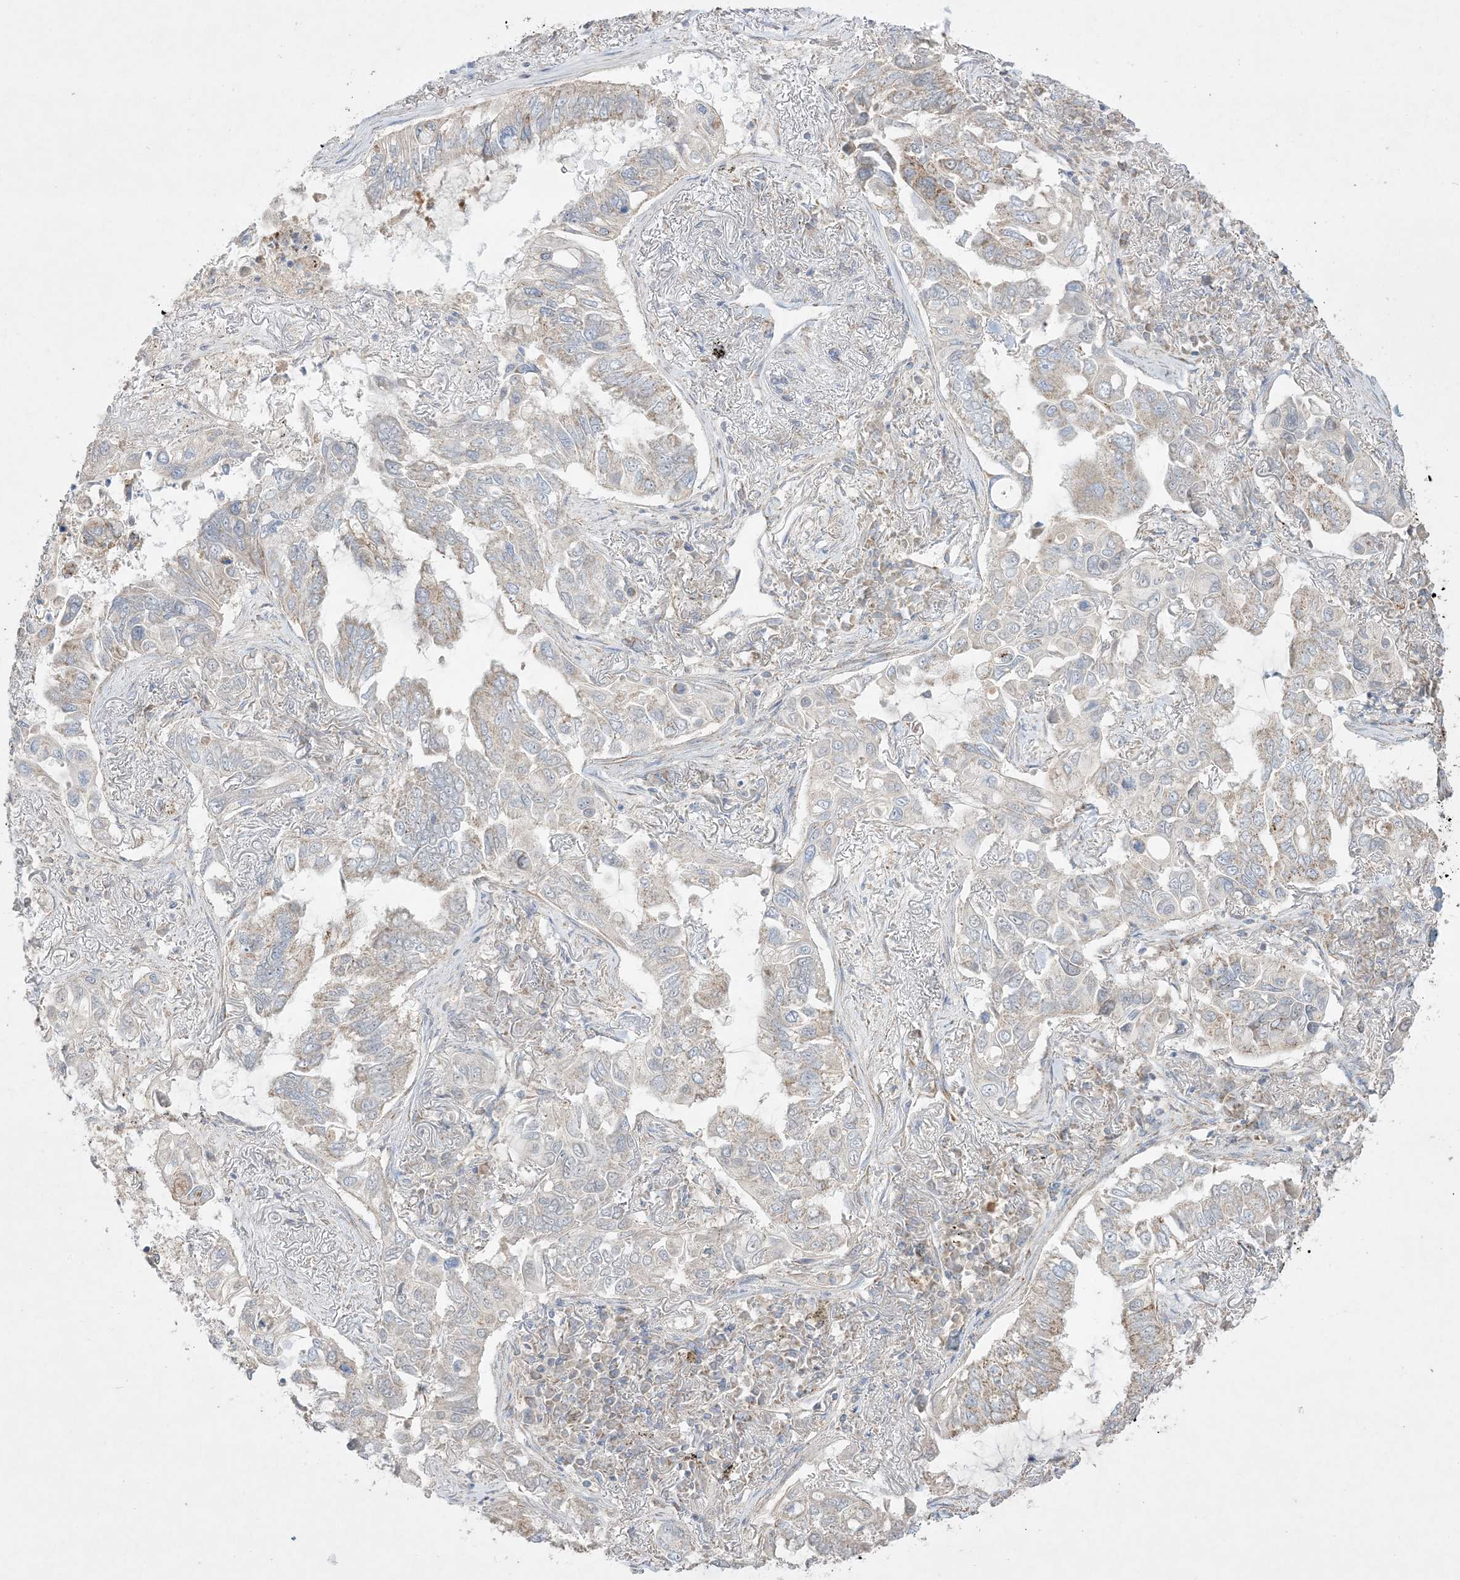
{"staining": {"intensity": "moderate", "quantity": "<25%", "location": "cytoplasmic/membranous"}, "tissue": "lung cancer", "cell_type": "Tumor cells", "image_type": "cancer", "snomed": [{"axis": "morphology", "description": "Adenocarcinoma, NOS"}, {"axis": "topography", "description": "Lung"}], "caption": "DAB (3,3'-diaminobenzidine) immunohistochemical staining of human lung cancer (adenocarcinoma) demonstrates moderate cytoplasmic/membranous protein positivity in approximately <25% of tumor cells.", "gene": "NDUFAF3", "patient": {"sex": "male", "age": 64}}